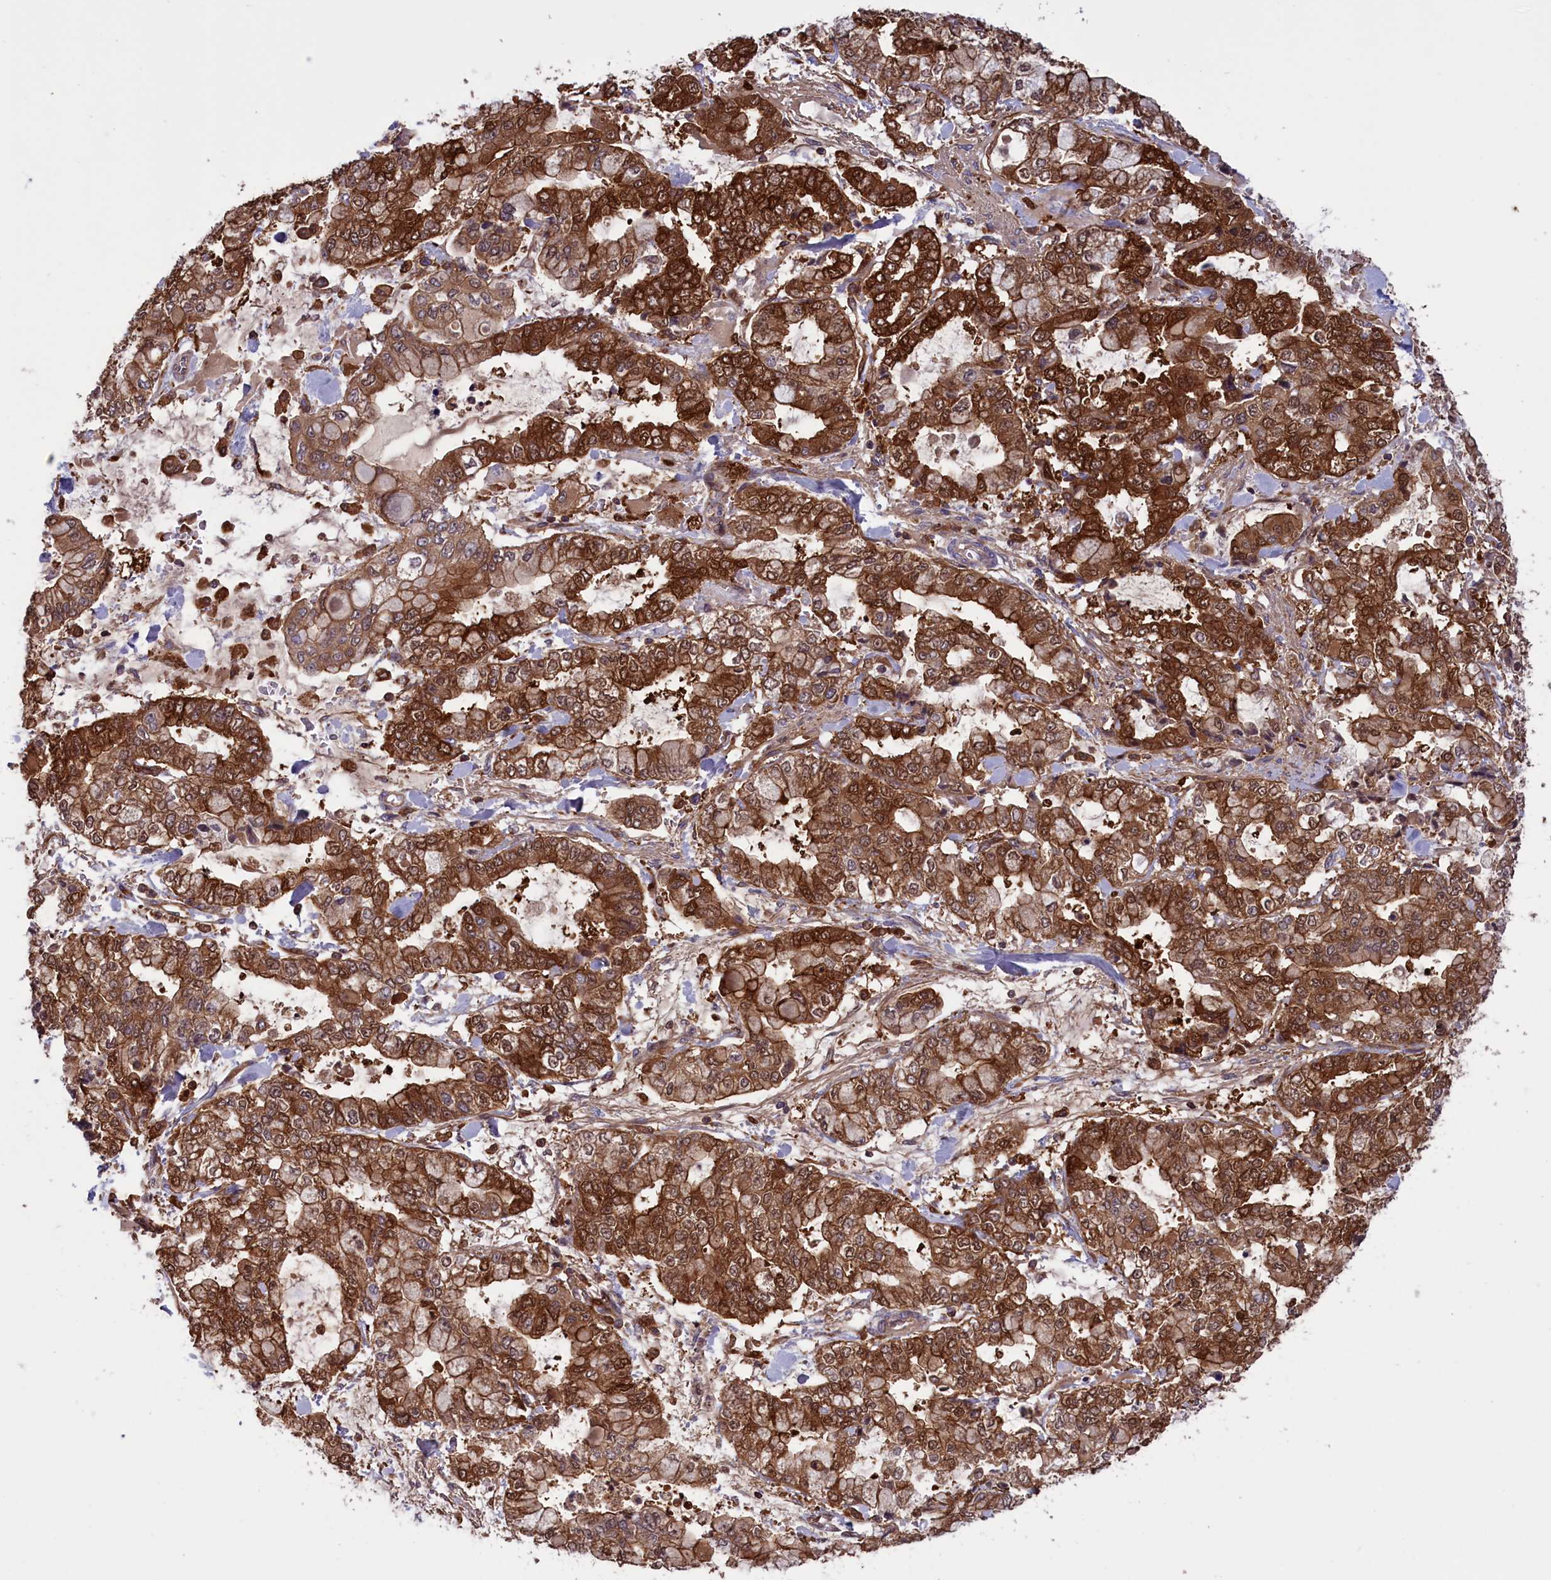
{"staining": {"intensity": "strong", "quantity": ">75%", "location": "cytoplasmic/membranous"}, "tissue": "stomach cancer", "cell_type": "Tumor cells", "image_type": "cancer", "snomed": [{"axis": "morphology", "description": "Normal tissue, NOS"}, {"axis": "morphology", "description": "Adenocarcinoma, NOS"}, {"axis": "topography", "description": "Stomach, upper"}, {"axis": "topography", "description": "Stomach"}], "caption": "Immunohistochemistry staining of adenocarcinoma (stomach), which reveals high levels of strong cytoplasmic/membranous positivity in approximately >75% of tumor cells indicating strong cytoplasmic/membranous protein expression. The staining was performed using DAB (3,3'-diaminobenzidine) (brown) for protein detection and nuclei were counterstained in hematoxylin (blue).", "gene": "ARHGAP18", "patient": {"sex": "male", "age": 76}}